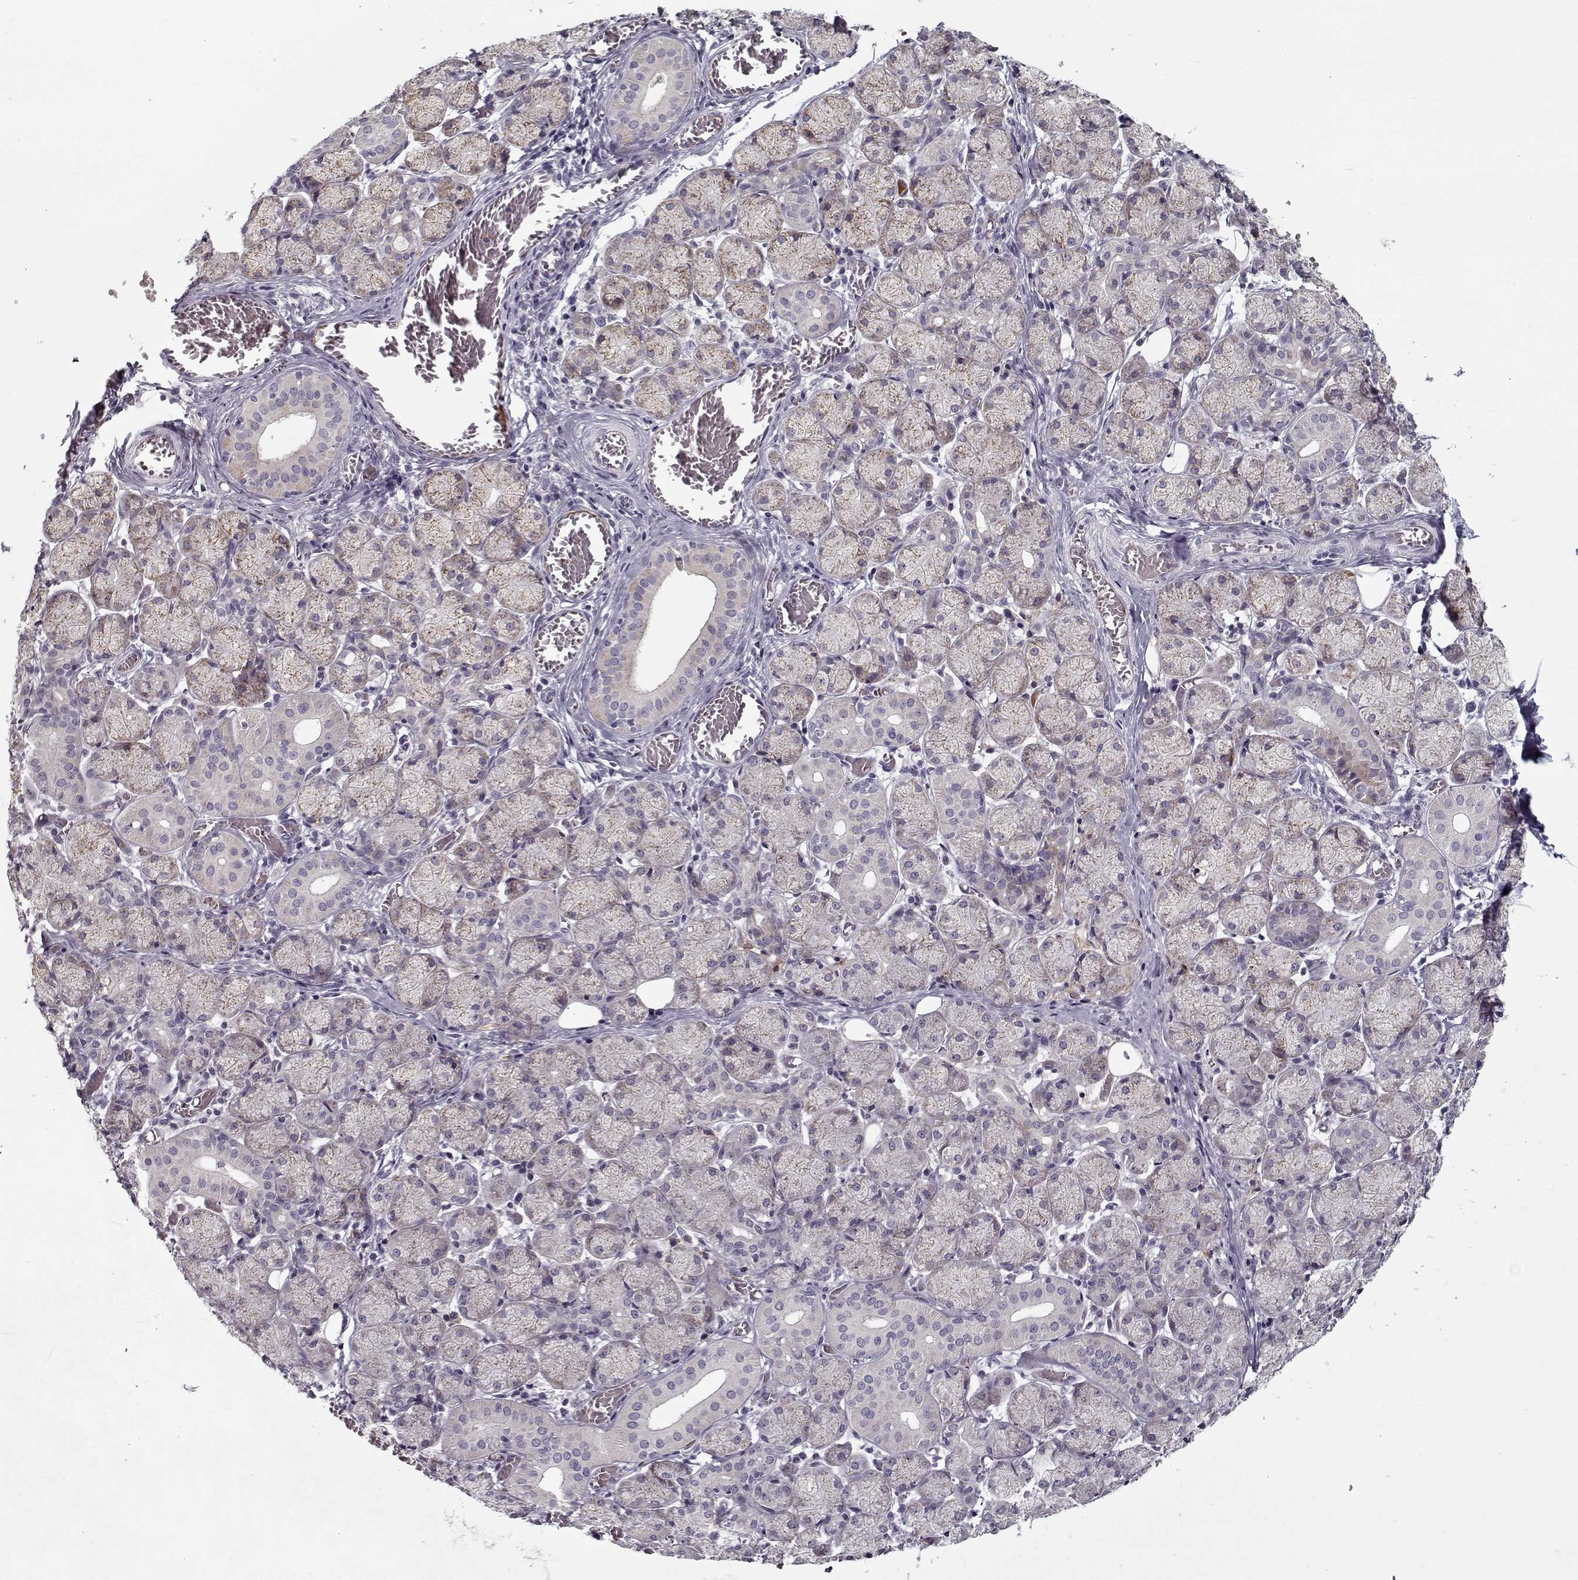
{"staining": {"intensity": "weak", "quantity": "<25%", "location": "cytoplasmic/membranous"}, "tissue": "salivary gland", "cell_type": "Glandular cells", "image_type": "normal", "snomed": [{"axis": "morphology", "description": "Normal tissue, NOS"}, {"axis": "topography", "description": "Salivary gland"}, {"axis": "topography", "description": "Peripheral nerve tissue"}], "caption": "This is a photomicrograph of IHC staining of normal salivary gland, which shows no staining in glandular cells.", "gene": "DDX25", "patient": {"sex": "female", "age": 24}}